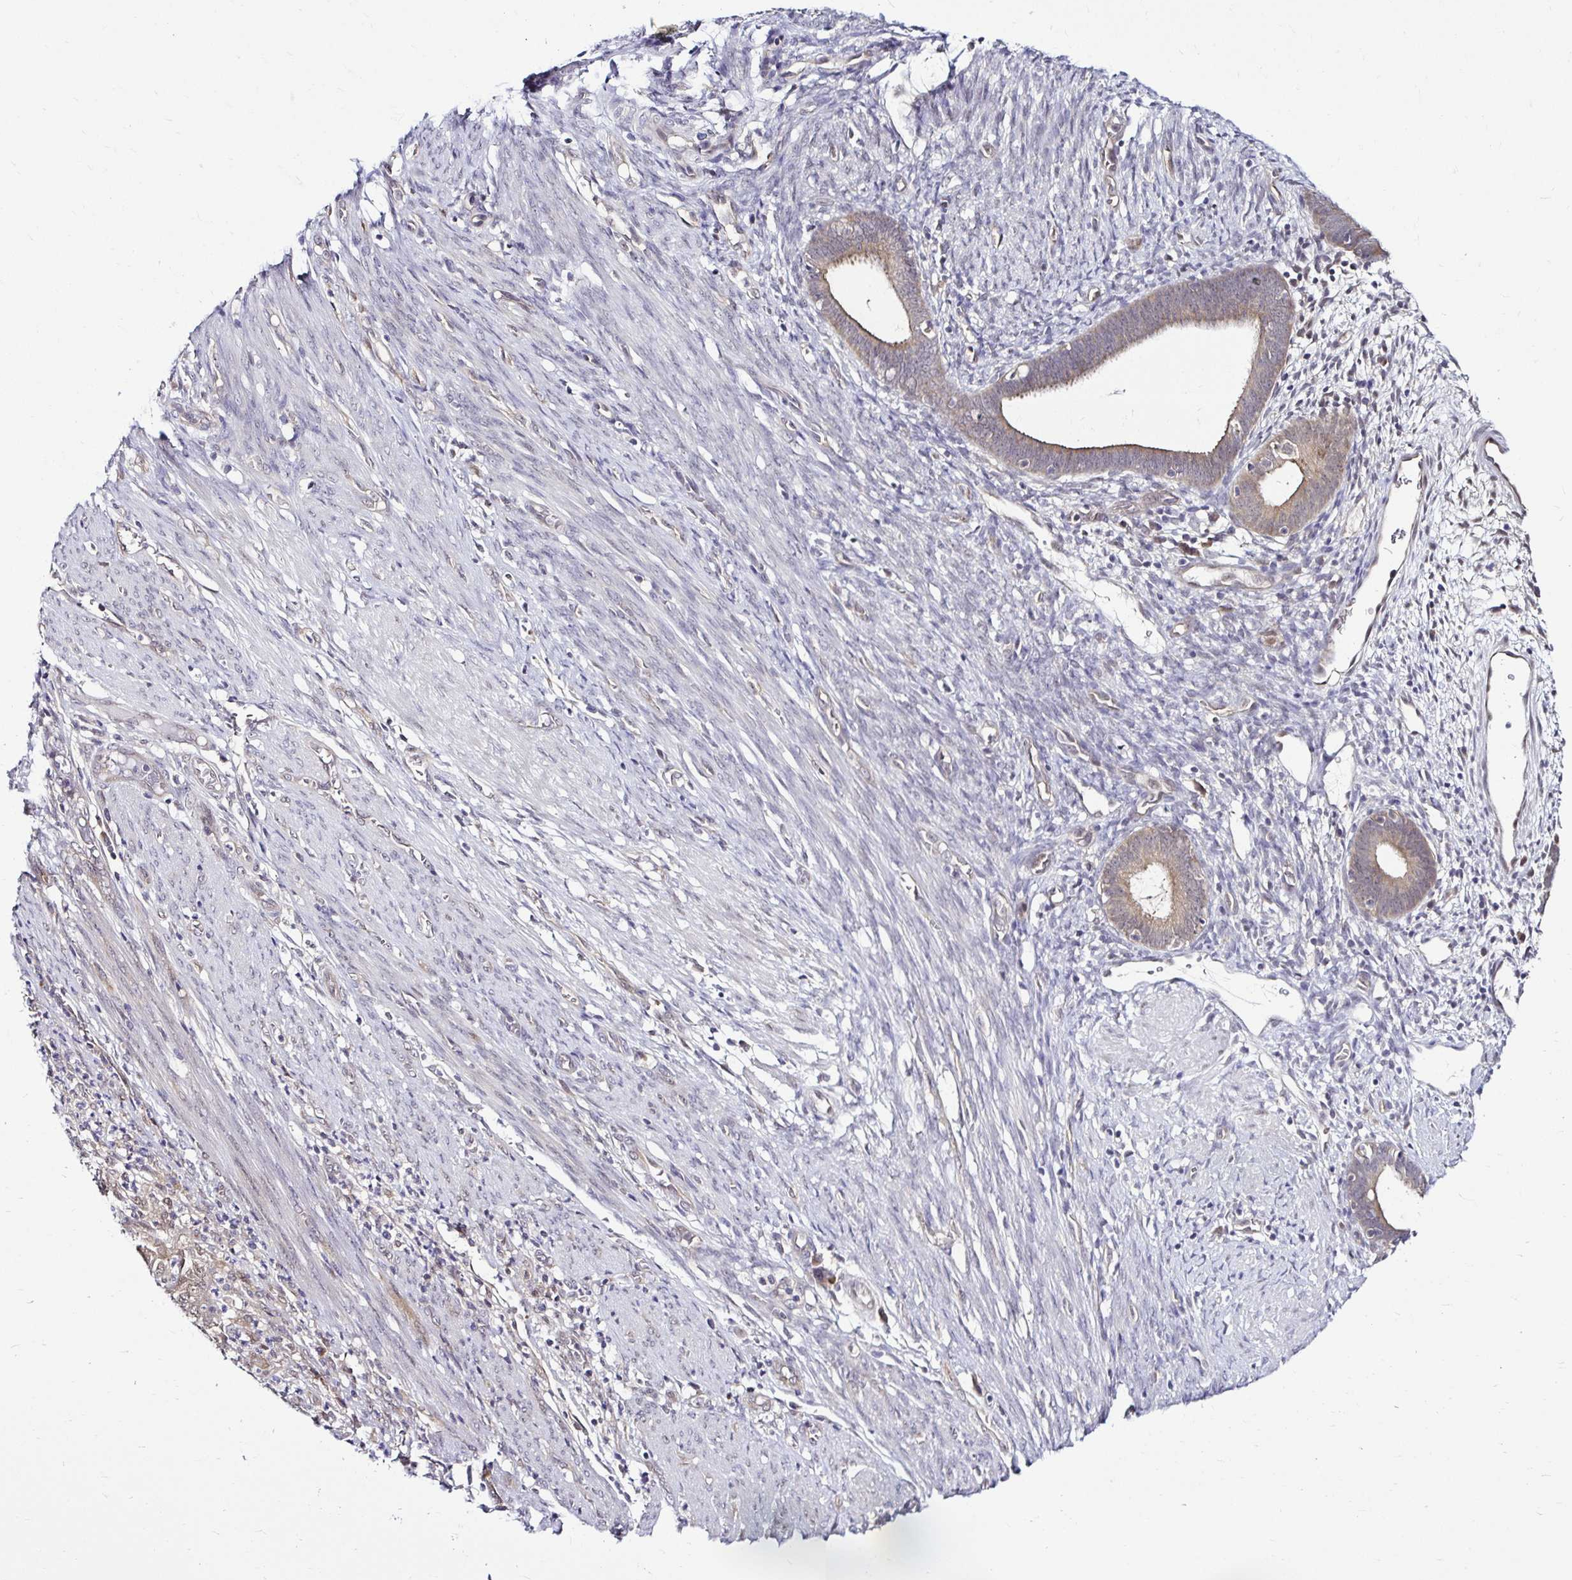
{"staining": {"intensity": "weak", "quantity": "<25%", "location": "cytoplasmic/membranous,nuclear"}, "tissue": "endometrial cancer", "cell_type": "Tumor cells", "image_type": "cancer", "snomed": [{"axis": "morphology", "description": "Adenocarcinoma, NOS"}, {"axis": "topography", "description": "Endometrium"}], "caption": "Tumor cells show no significant positivity in endometrial adenocarcinoma. (DAB immunohistochemistry visualized using brightfield microscopy, high magnification).", "gene": "PSMD3", "patient": {"sex": "female", "age": 51}}